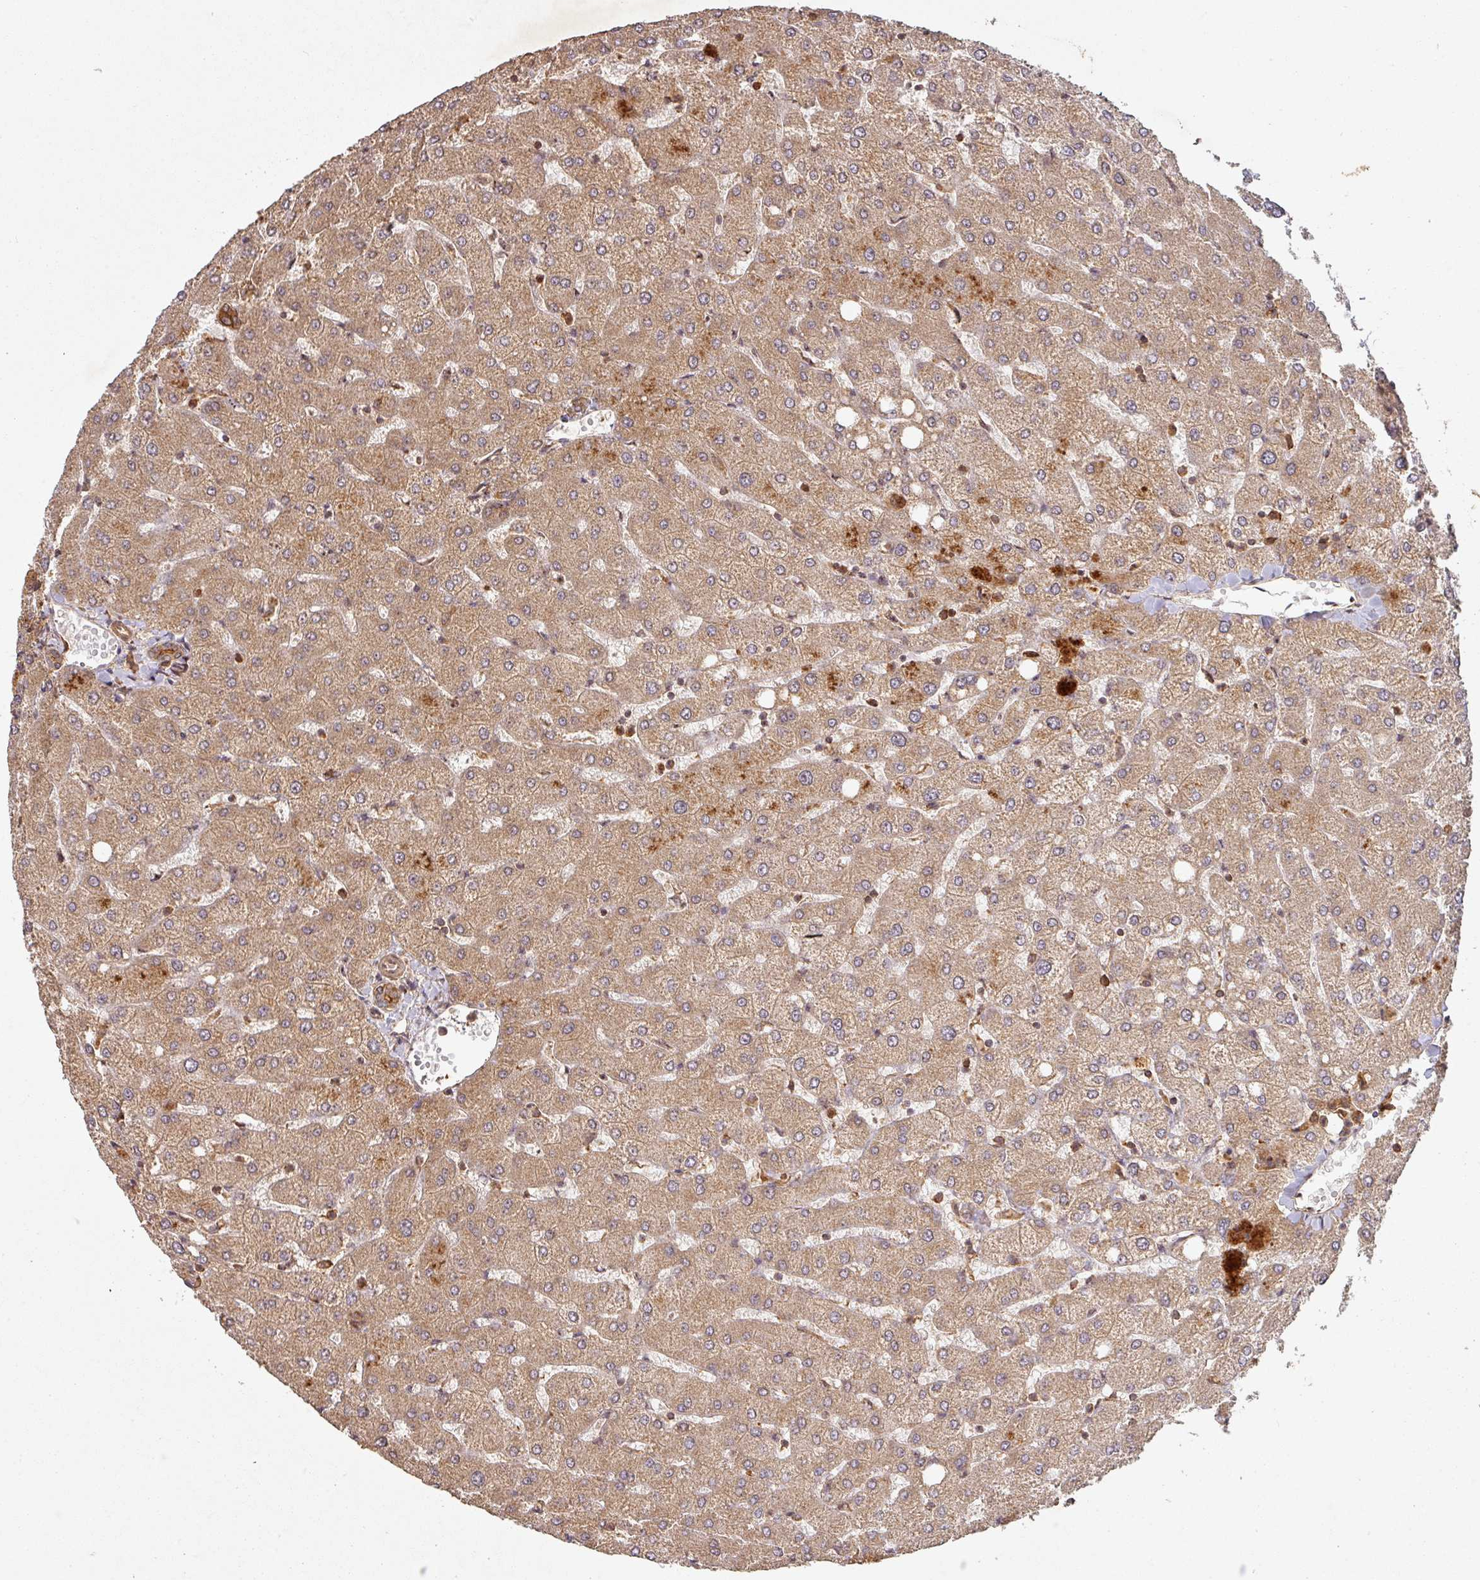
{"staining": {"intensity": "moderate", "quantity": ">75%", "location": "cytoplasmic/membranous"}, "tissue": "liver", "cell_type": "Cholangiocytes", "image_type": "normal", "snomed": [{"axis": "morphology", "description": "Normal tissue, NOS"}, {"axis": "topography", "description": "Liver"}], "caption": "The image exhibits staining of unremarkable liver, revealing moderate cytoplasmic/membranous protein expression (brown color) within cholangiocytes. The protein is shown in brown color, while the nuclei are stained blue.", "gene": "ZNF322", "patient": {"sex": "female", "age": 54}}